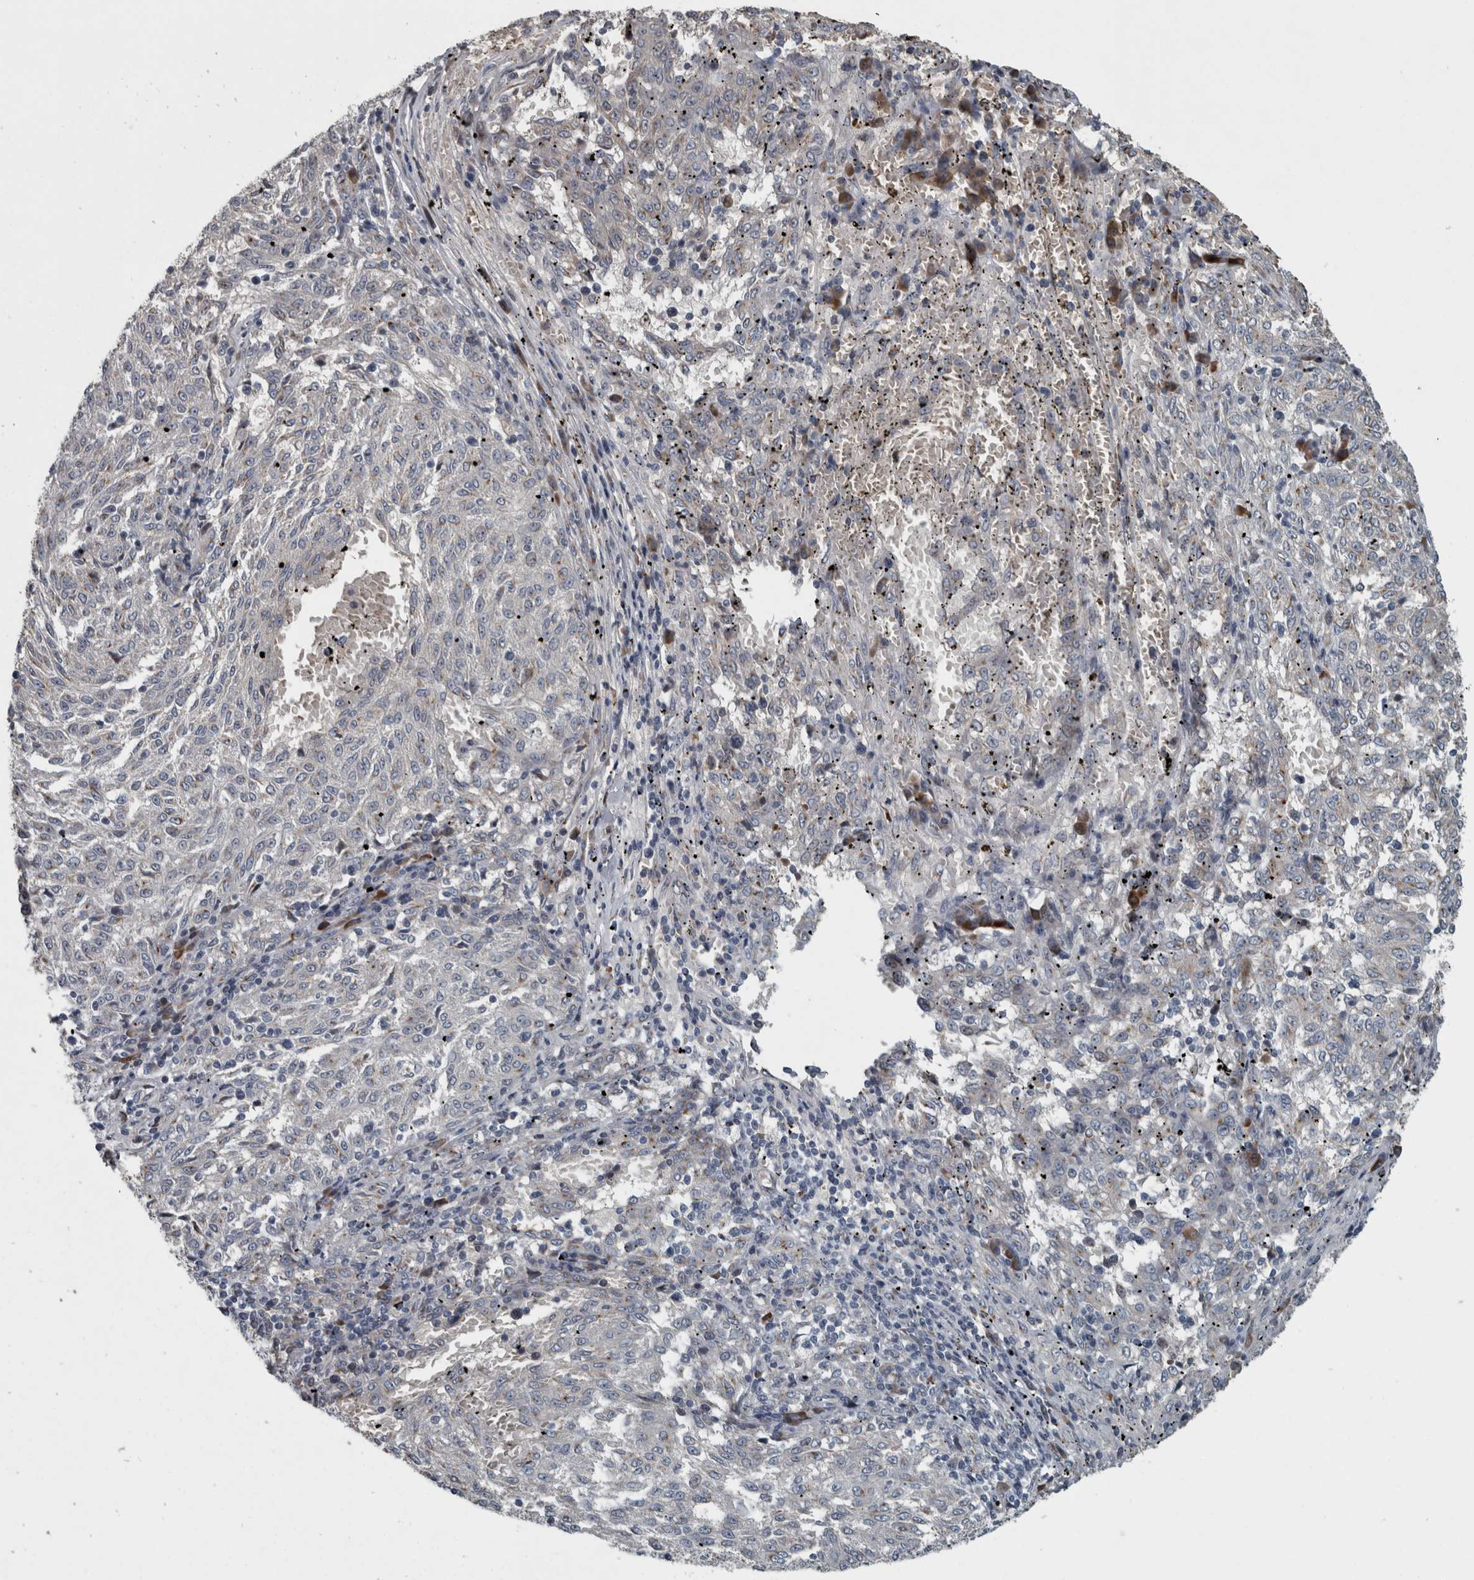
{"staining": {"intensity": "negative", "quantity": "none", "location": "none"}, "tissue": "melanoma", "cell_type": "Tumor cells", "image_type": "cancer", "snomed": [{"axis": "morphology", "description": "Malignant melanoma, NOS"}, {"axis": "topography", "description": "Skin"}], "caption": "This is an immunohistochemistry (IHC) image of human melanoma. There is no expression in tumor cells.", "gene": "ZNF345", "patient": {"sex": "female", "age": 72}}